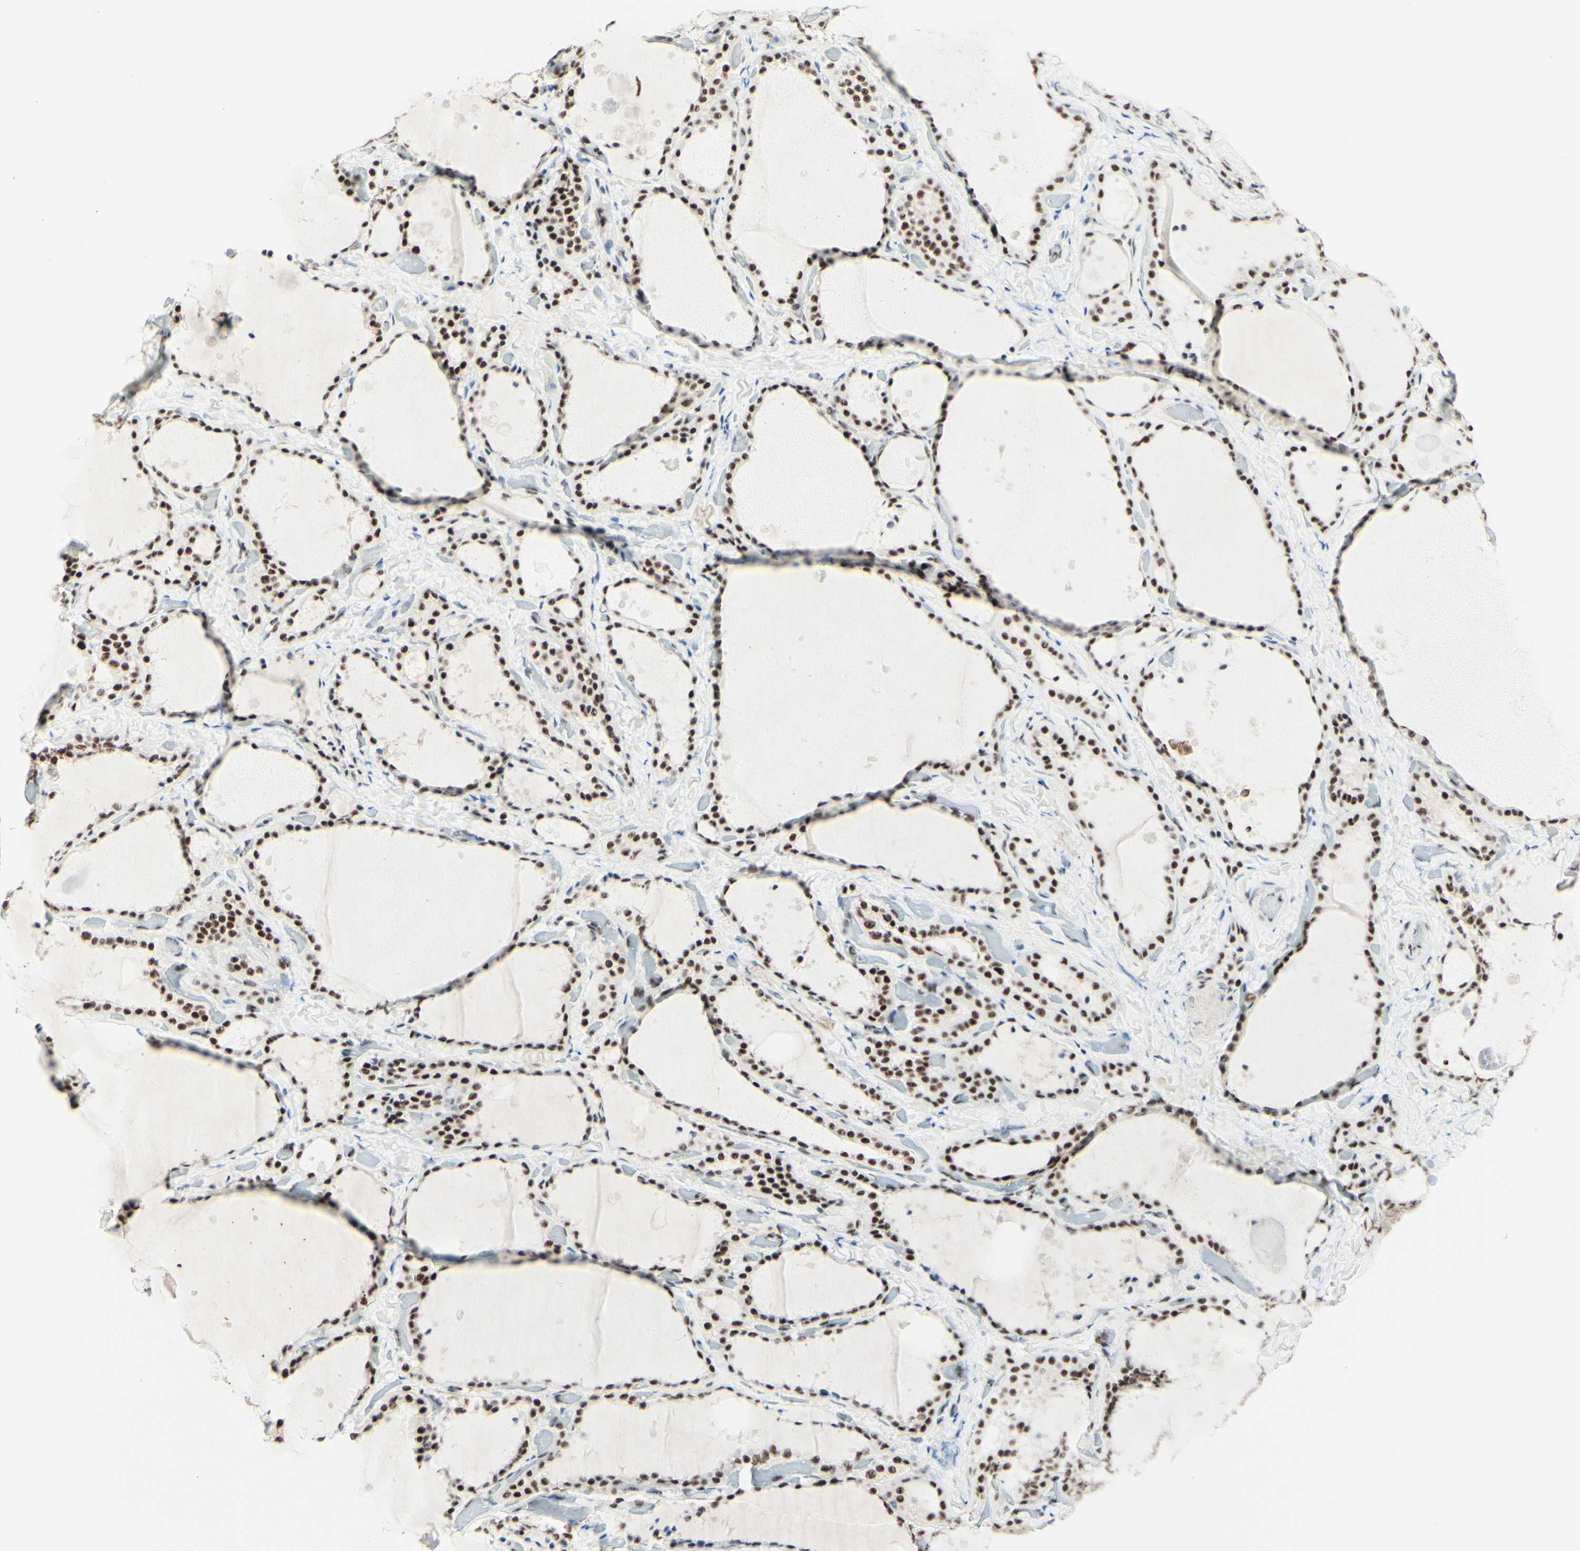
{"staining": {"intensity": "strong", "quantity": "25%-75%", "location": "nuclear"}, "tissue": "thyroid gland", "cell_type": "Glandular cells", "image_type": "normal", "snomed": [{"axis": "morphology", "description": "Normal tissue, NOS"}, {"axis": "topography", "description": "Thyroid gland"}], "caption": "Protein analysis of benign thyroid gland reveals strong nuclear positivity in approximately 25%-75% of glandular cells.", "gene": "WTAP", "patient": {"sex": "female", "age": 44}}